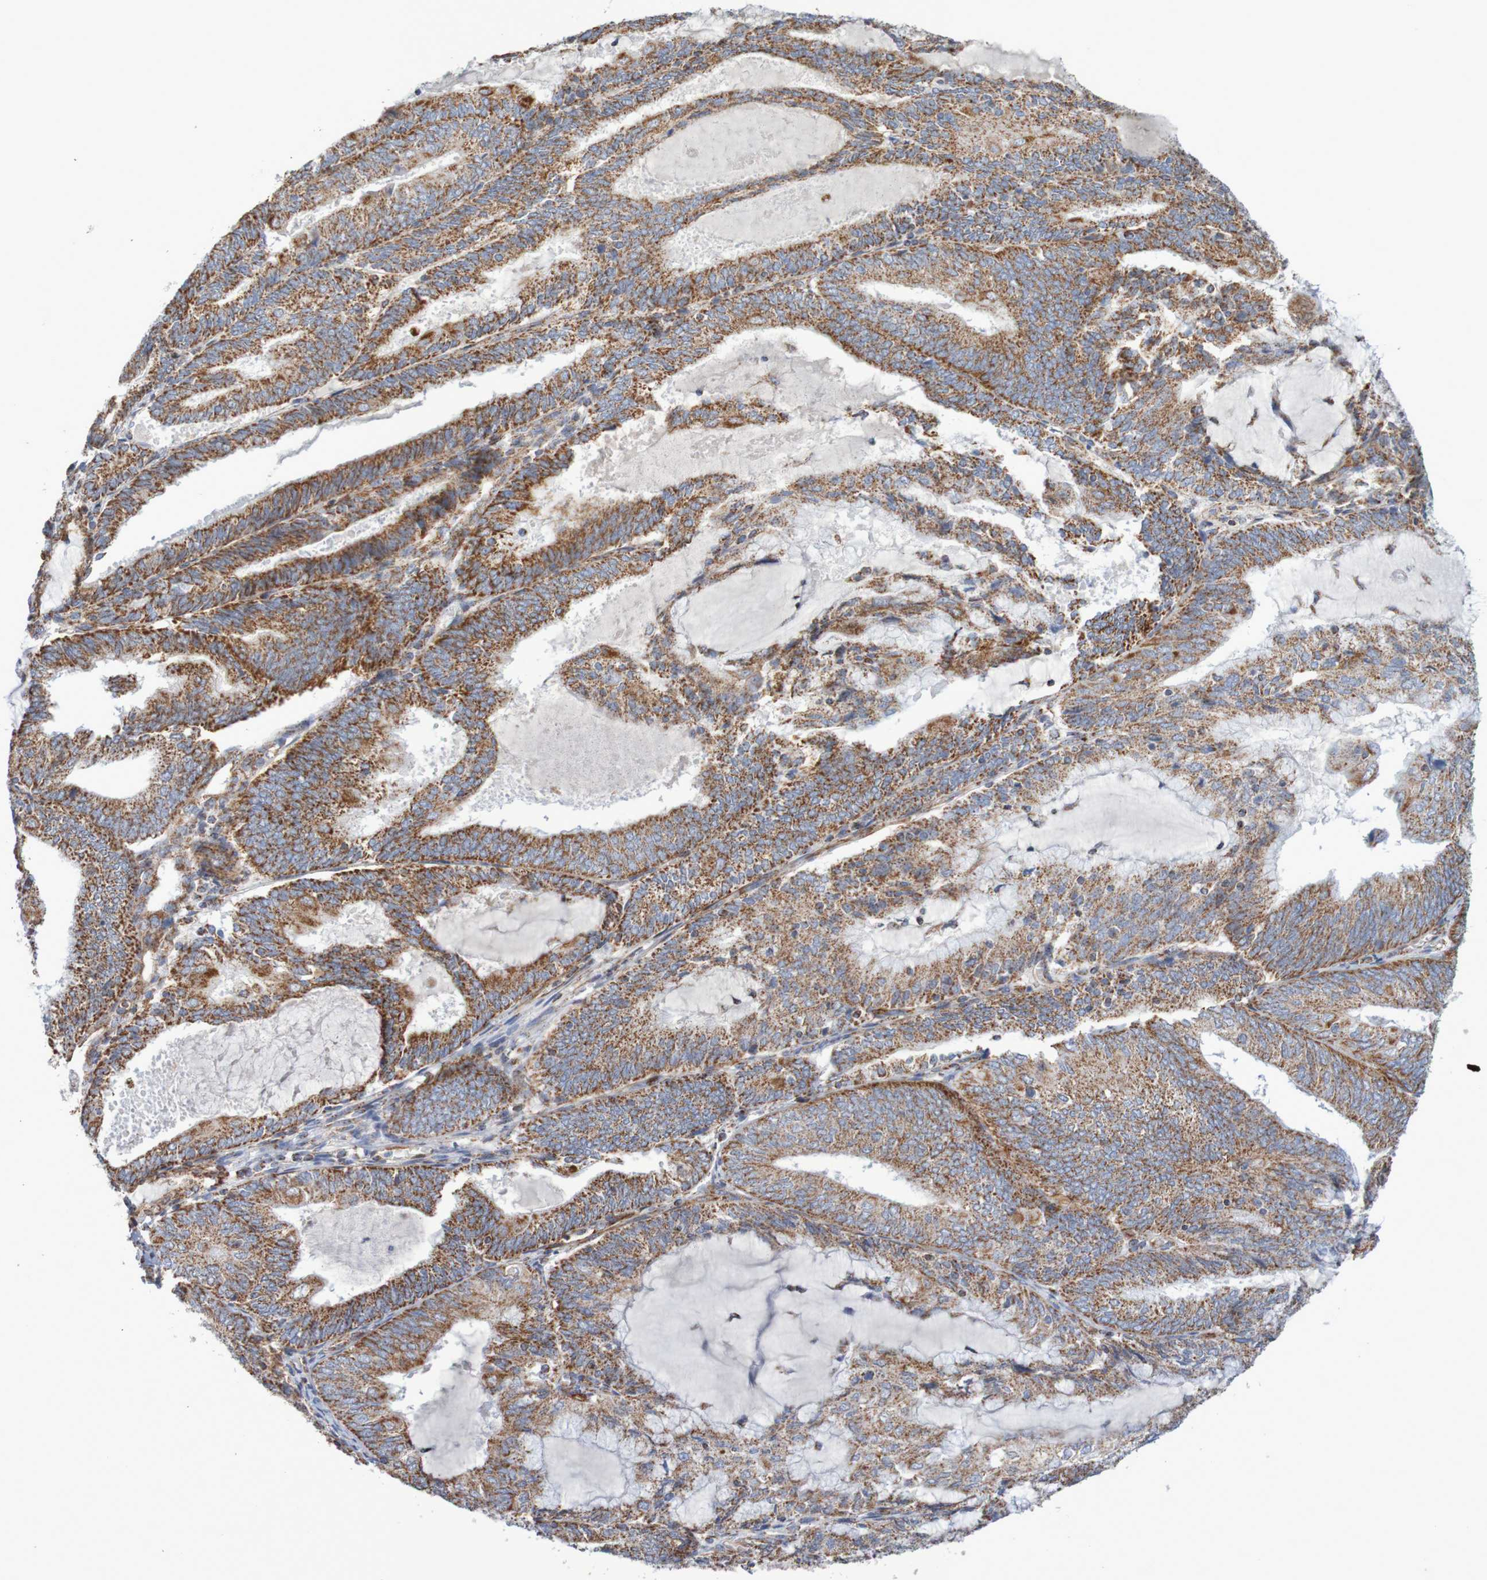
{"staining": {"intensity": "strong", "quantity": ">75%", "location": "cytoplasmic/membranous"}, "tissue": "endometrial cancer", "cell_type": "Tumor cells", "image_type": "cancer", "snomed": [{"axis": "morphology", "description": "Adenocarcinoma, NOS"}, {"axis": "topography", "description": "Endometrium"}], "caption": "Immunohistochemistry (IHC) of human adenocarcinoma (endometrial) shows high levels of strong cytoplasmic/membranous positivity in about >75% of tumor cells.", "gene": "MMEL1", "patient": {"sex": "female", "age": 81}}